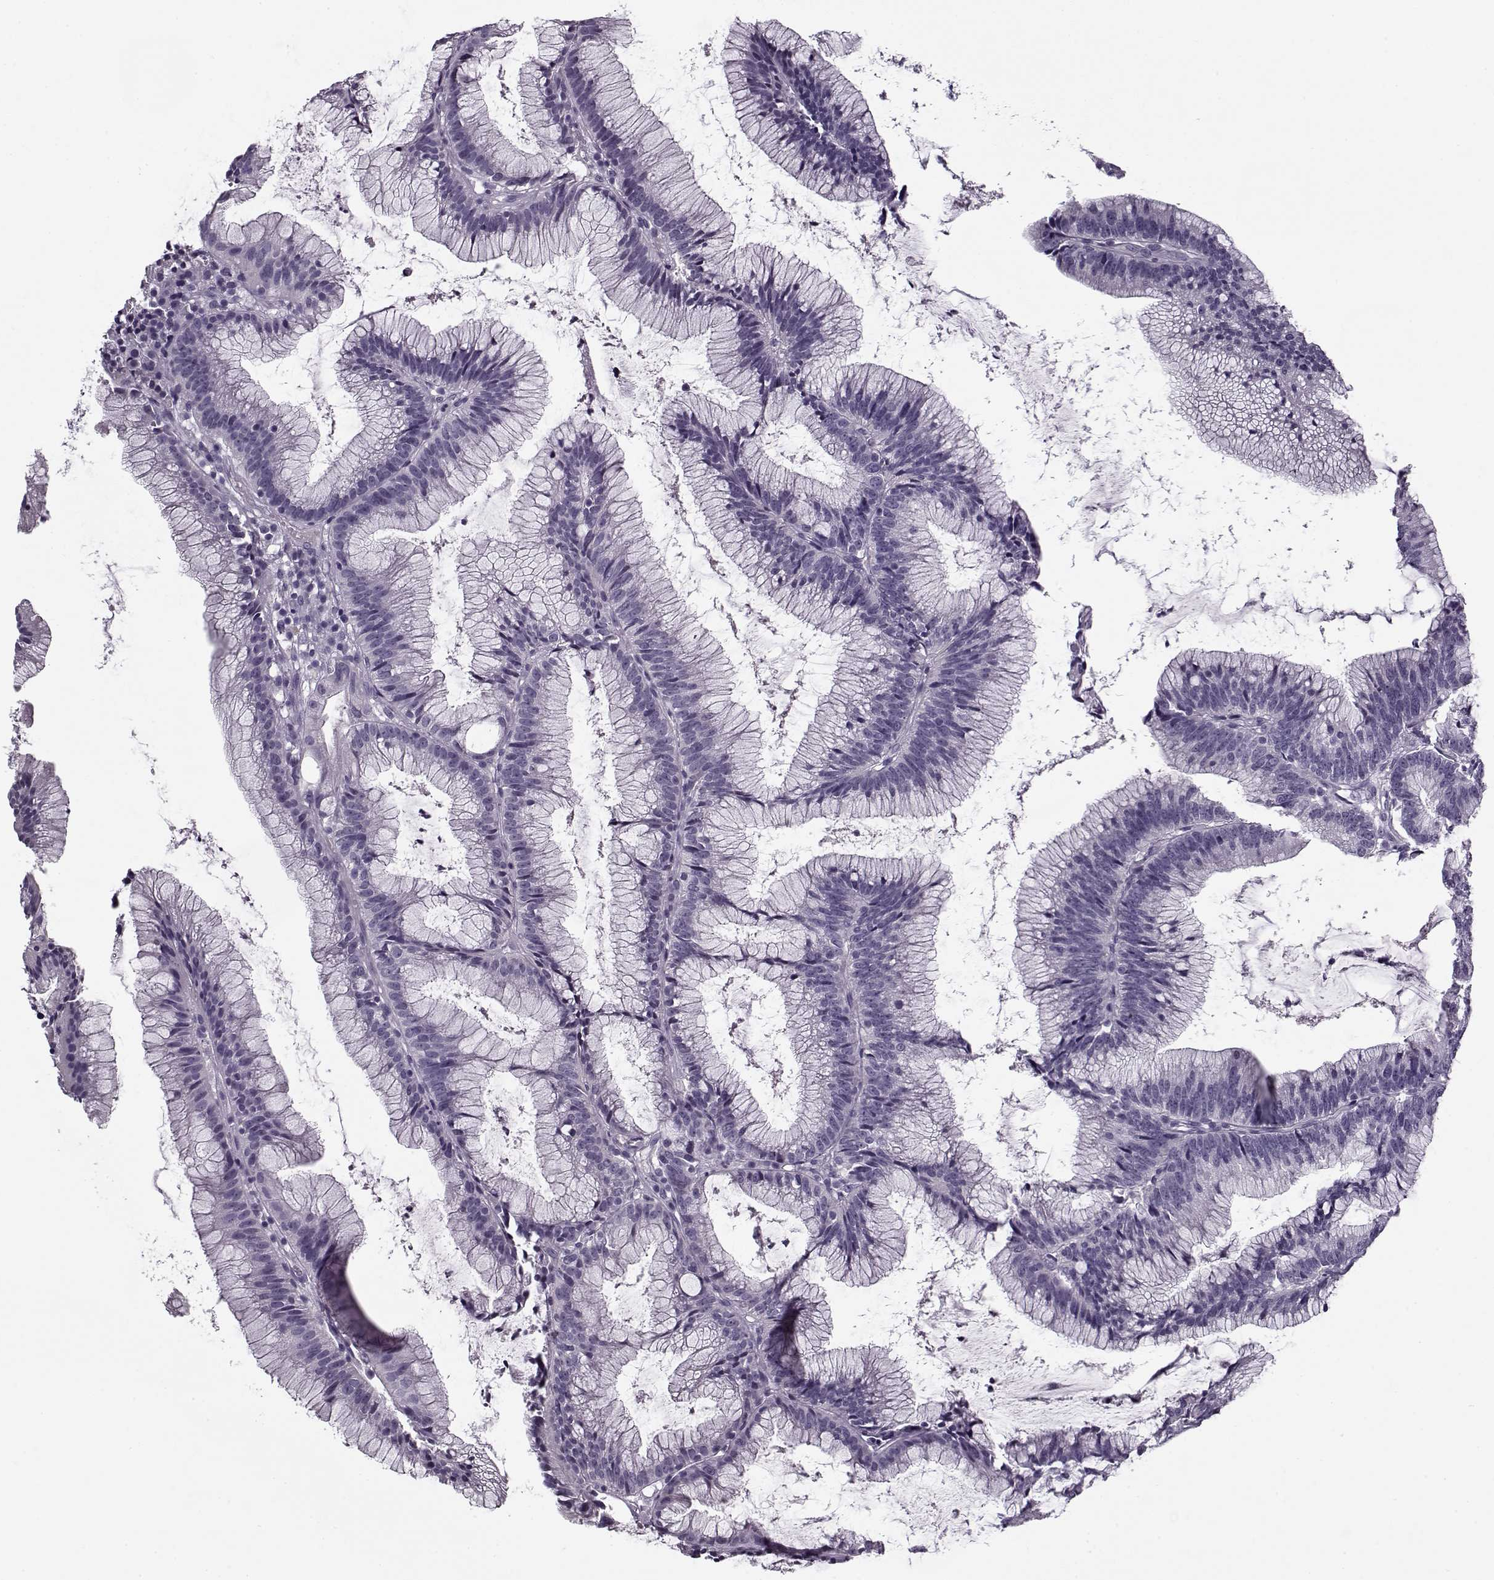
{"staining": {"intensity": "negative", "quantity": "none", "location": "none"}, "tissue": "colorectal cancer", "cell_type": "Tumor cells", "image_type": "cancer", "snomed": [{"axis": "morphology", "description": "Adenocarcinoma, NOS"}, {"axis": "topography", "description": "Colon"}], "caption": "This is a image of immunohistochemistry staining of colorectal cancer (adenocarcinoma), which shows no expression in tumor cells.", "gene": "PNMT", "patient": {"sex": "female", "age": 78}}